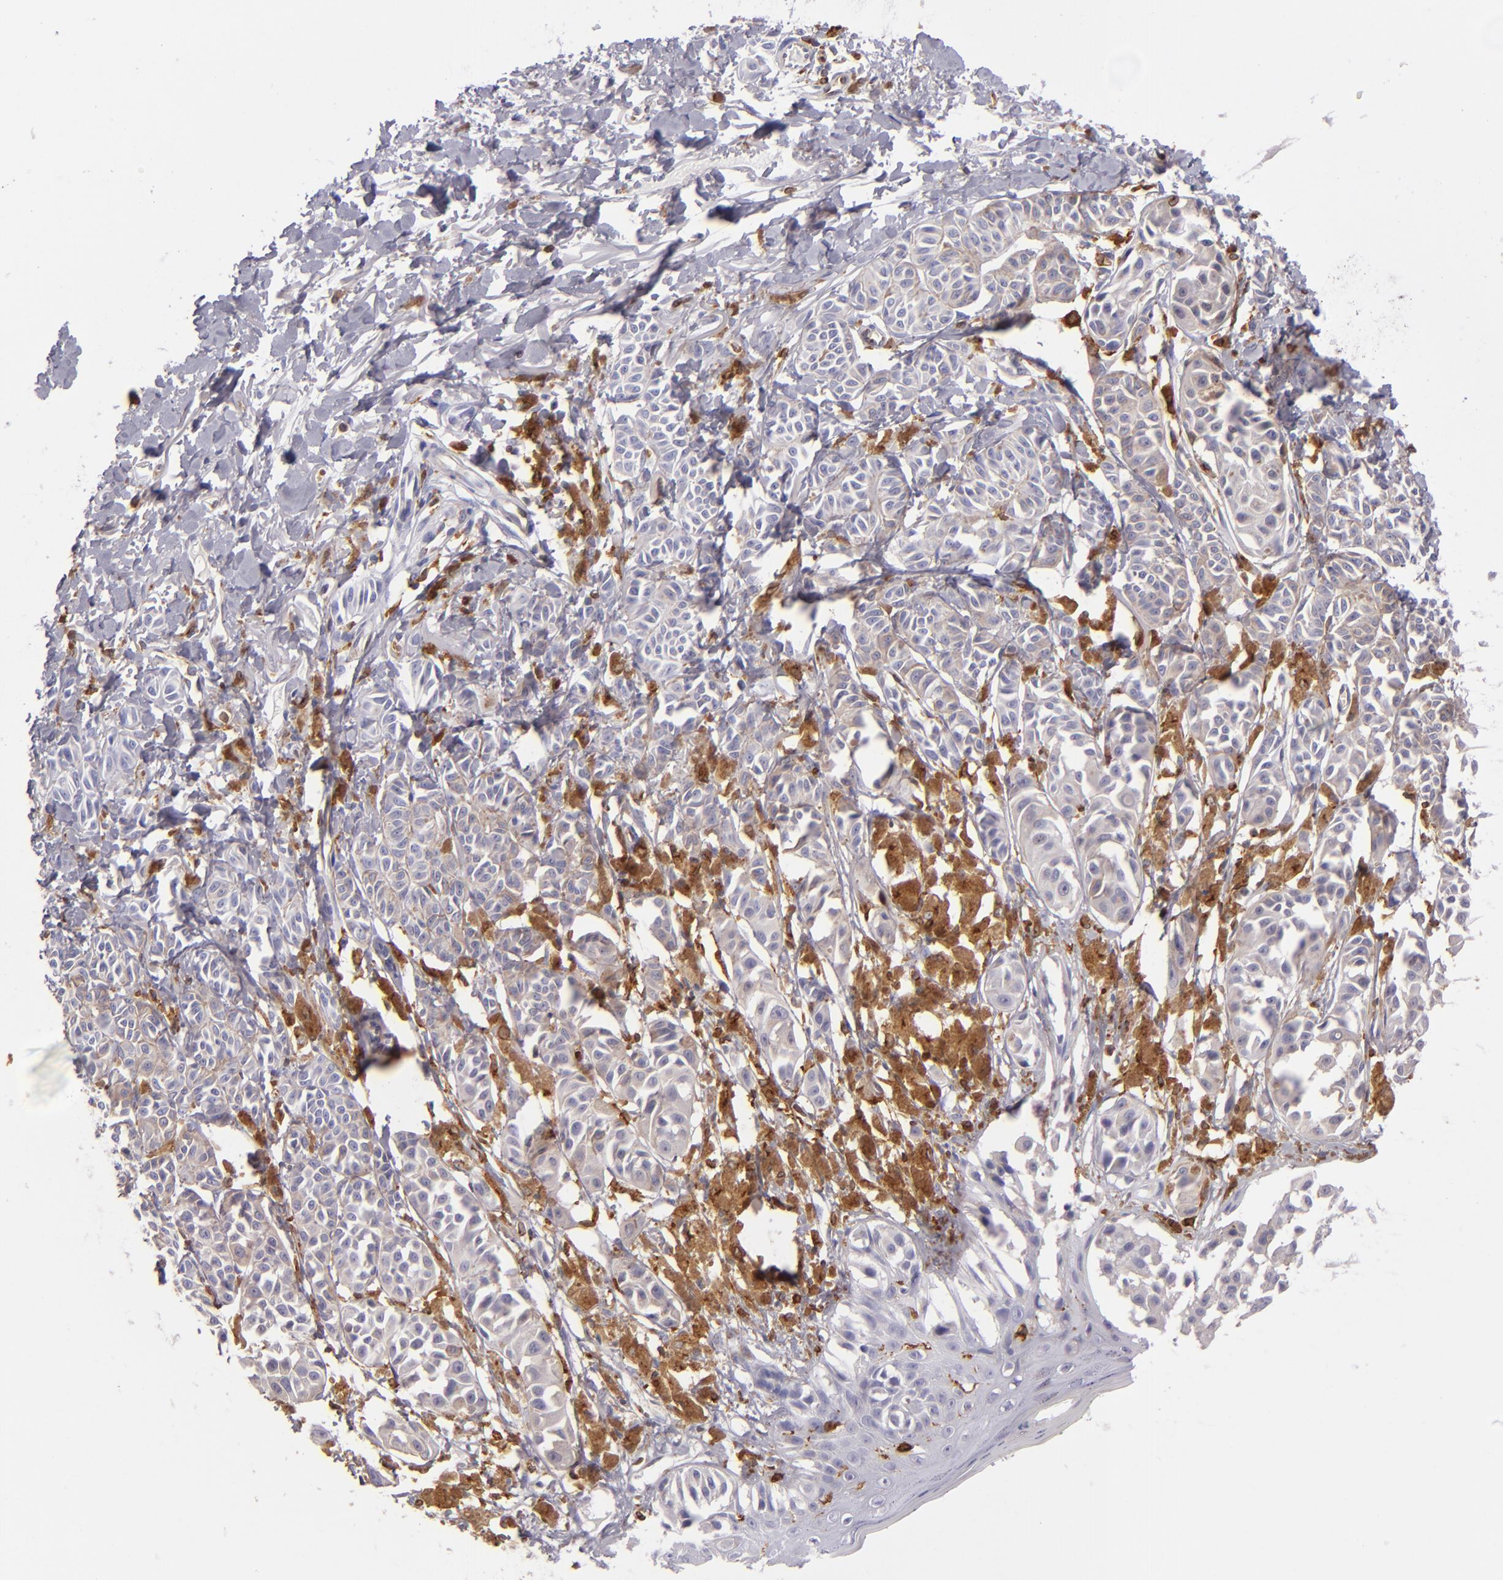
{"staining": {"intensity": "weak", "quantity": "25%-75%", "location": "cytoplasmic/membranous"}, "tissue": "melanoma", "cell_type": "Tumor cells", "image_type": "cancer", "snomed": [{"axis": "morphology", "description": "Malignant melanoma, NOS"}, {"axis": "topography", "description": "Skin"}], "caption": "Malignant melanoma stained with immunohistochemistry reveals weak cytoplasmic/membranous expression in approximately 25%-75% of tumor cells. The protein is stained brown, and the nuclei are stained in blue (DAB (3,3'-diaminobenzidine) IHC with brightfield microscopy, high magnification).", "gene": "CD74", "patient": {"sex": "male", "age": 76}}